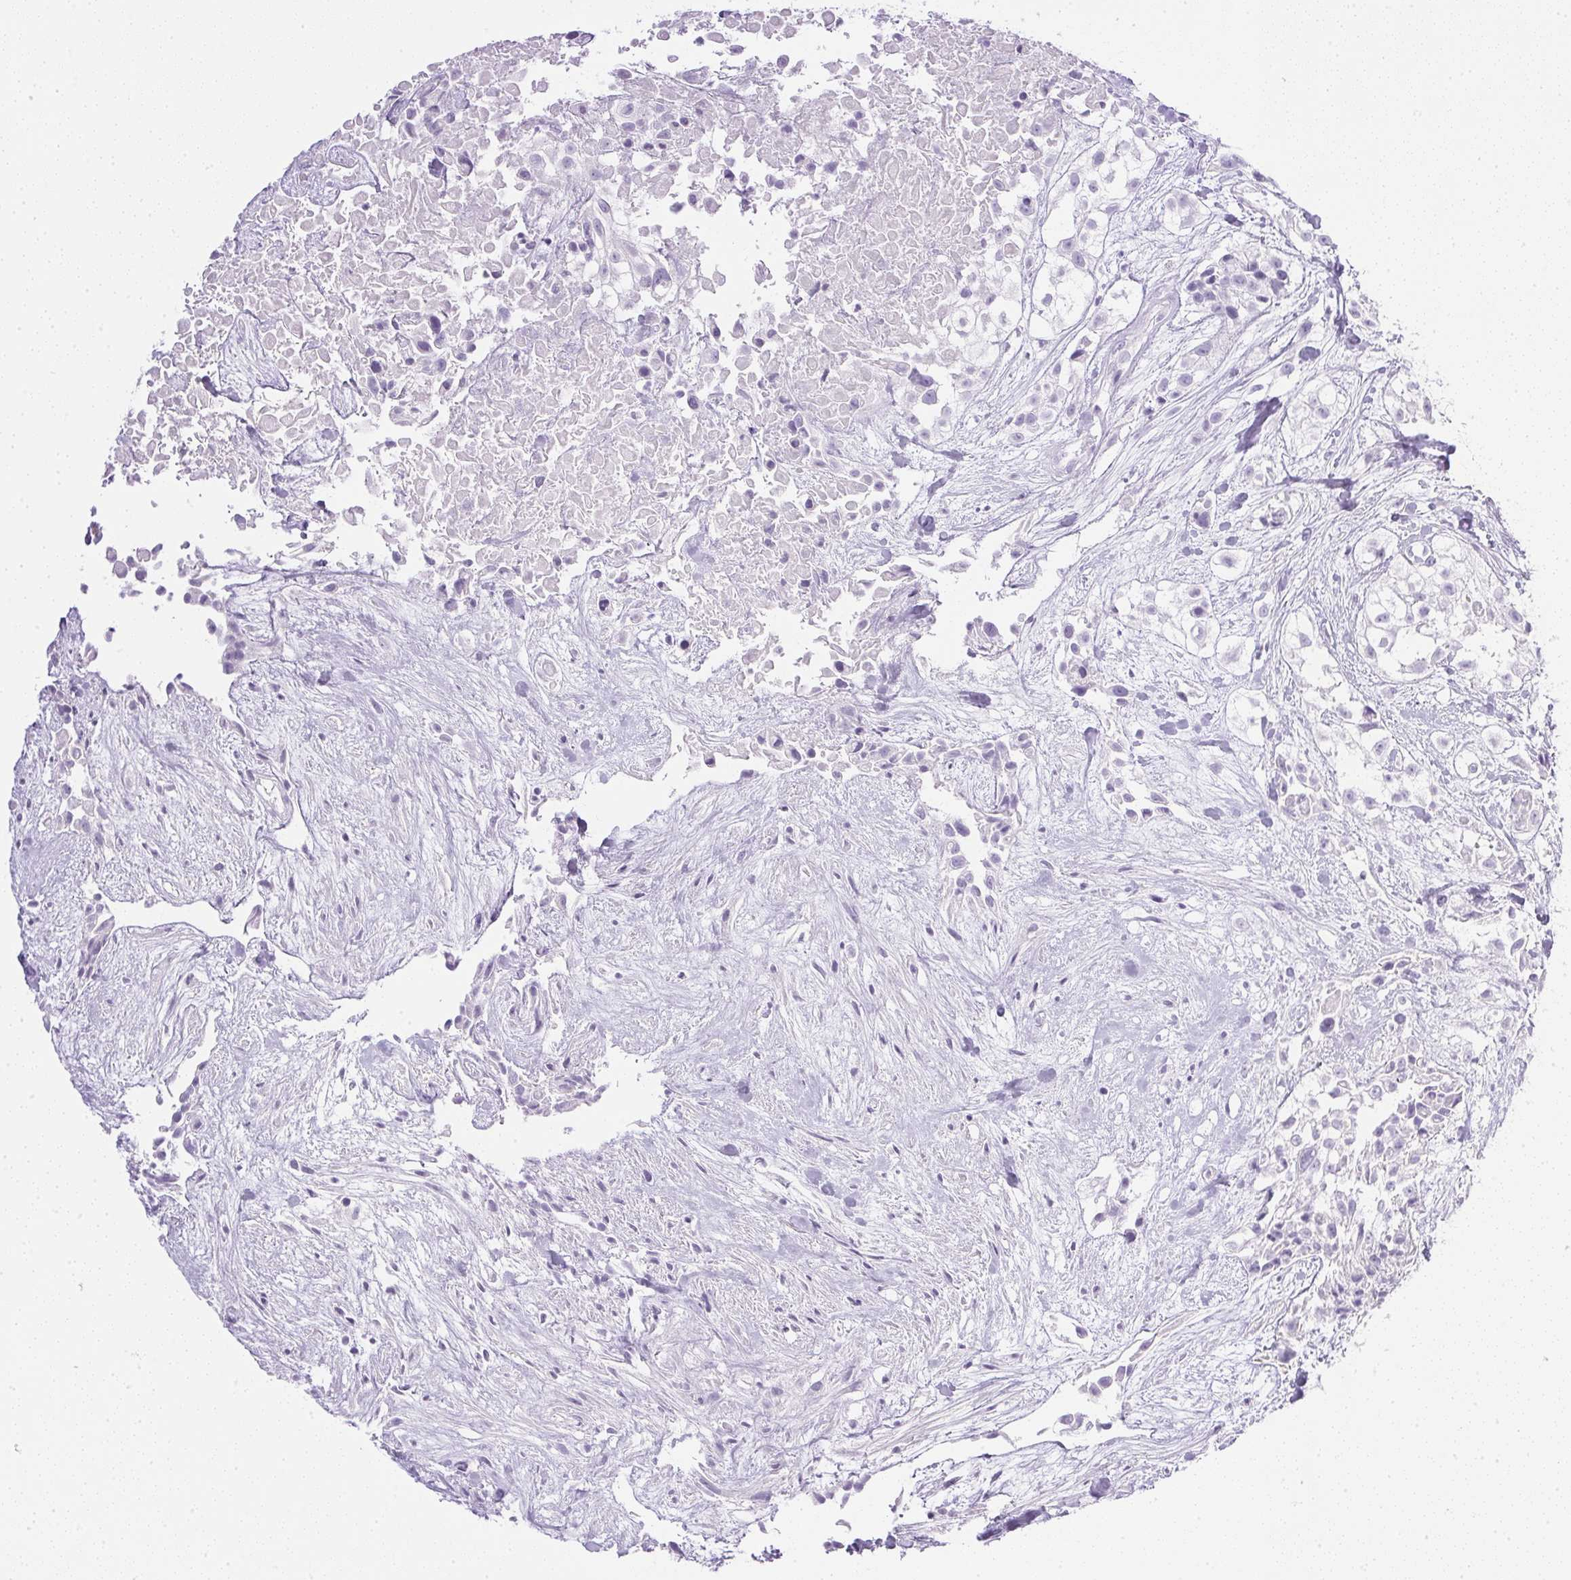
{"staining": {"intensity": "negative", "quantity": "none", "location": "none"}, "tissue": "urothelial cancer", "cell_type": "Tumor cells", "image_type": "cancer", "snomed": [{"axis": "morphology", "description": "Urothelial carcinoma, High grade"}, {"axis": "topography", "description": "Urinary bladder"}], "caption": "Immunohistochemistry image of human urothelial cancer stained for a protein (brown), which exhibits no positivity in tumor cells. (IHC, brightfield microscopy, high magnification).", "gene": "CPB1", "patient": {"sex": "male", "age": 56}}